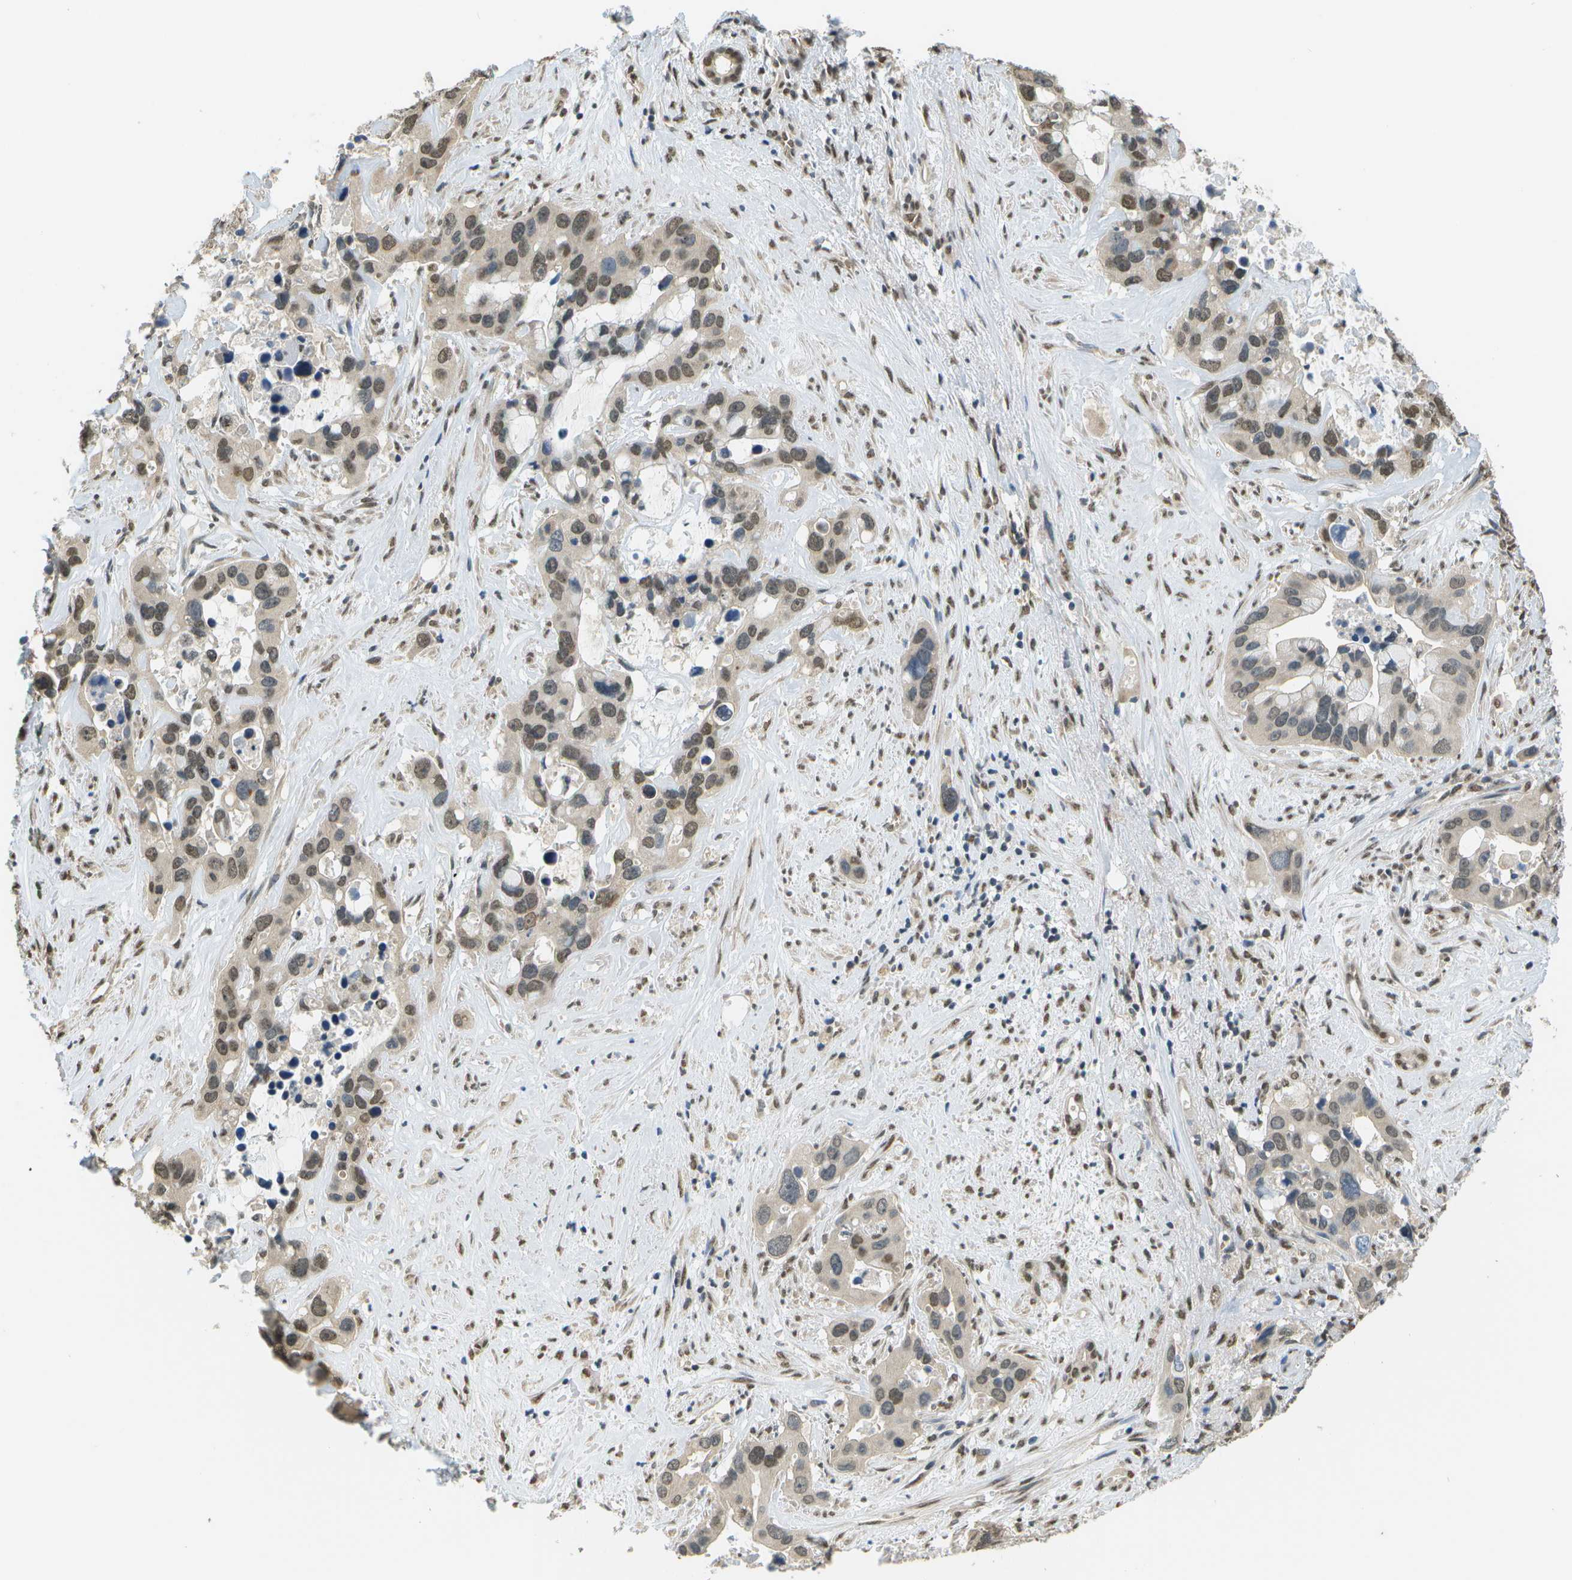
{"staining": {"intensity": "moderate", "quantity": ">75%", "location": "nuclear"}, "tissue": "liver cancer", "cell_type": "Tumor cells", "image_type": "cancer", "snomed": [{"axis": "morphology", "description": "Cholangiocarcinoma"}, {"axis": "topography", "description": "Liver"}], "caption": "Immunohistochemistry of human liver cancer reveals medium levels of moderate nuclear expression in about >75% of tumor cells.", "gene": "ABL2", "patient": {"sex": "female", "age": 65}}